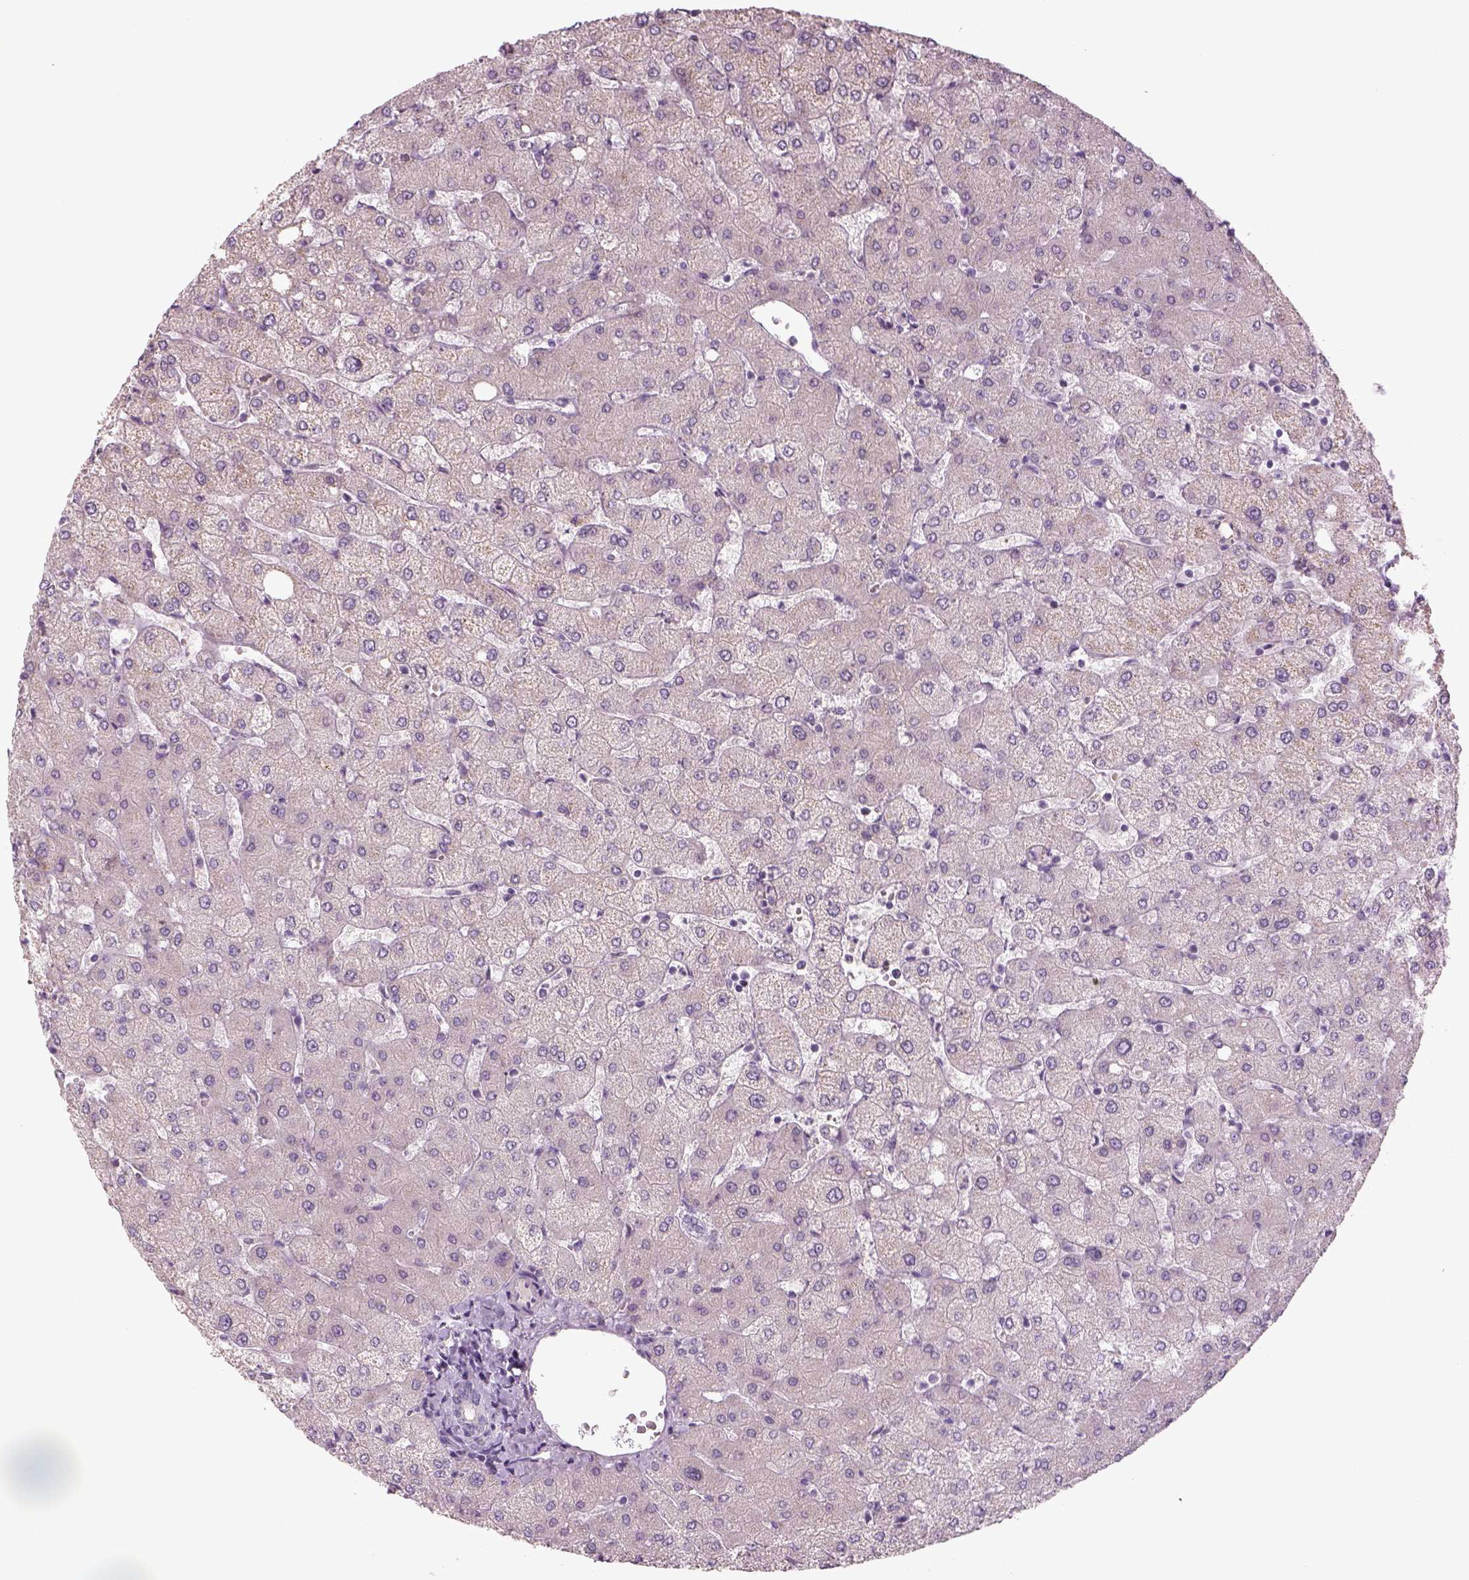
{"staining": {"intensity": "negative", "quantity": "none", "location": "none"}, "tissue": "liver", "cell_type": "Cholangiocytes", "image_type": "normal", "snomed": [{"axis": "morphology", "description": "Normal tissue, NOS"}, {"axis": "topography", "description": "Liver"}], "caption": "Immunohistochemistry of normal human liver displays no staining in cholangiocytes.", "gene": "PENK", "patient": {"sex": "female", "age": 54}}